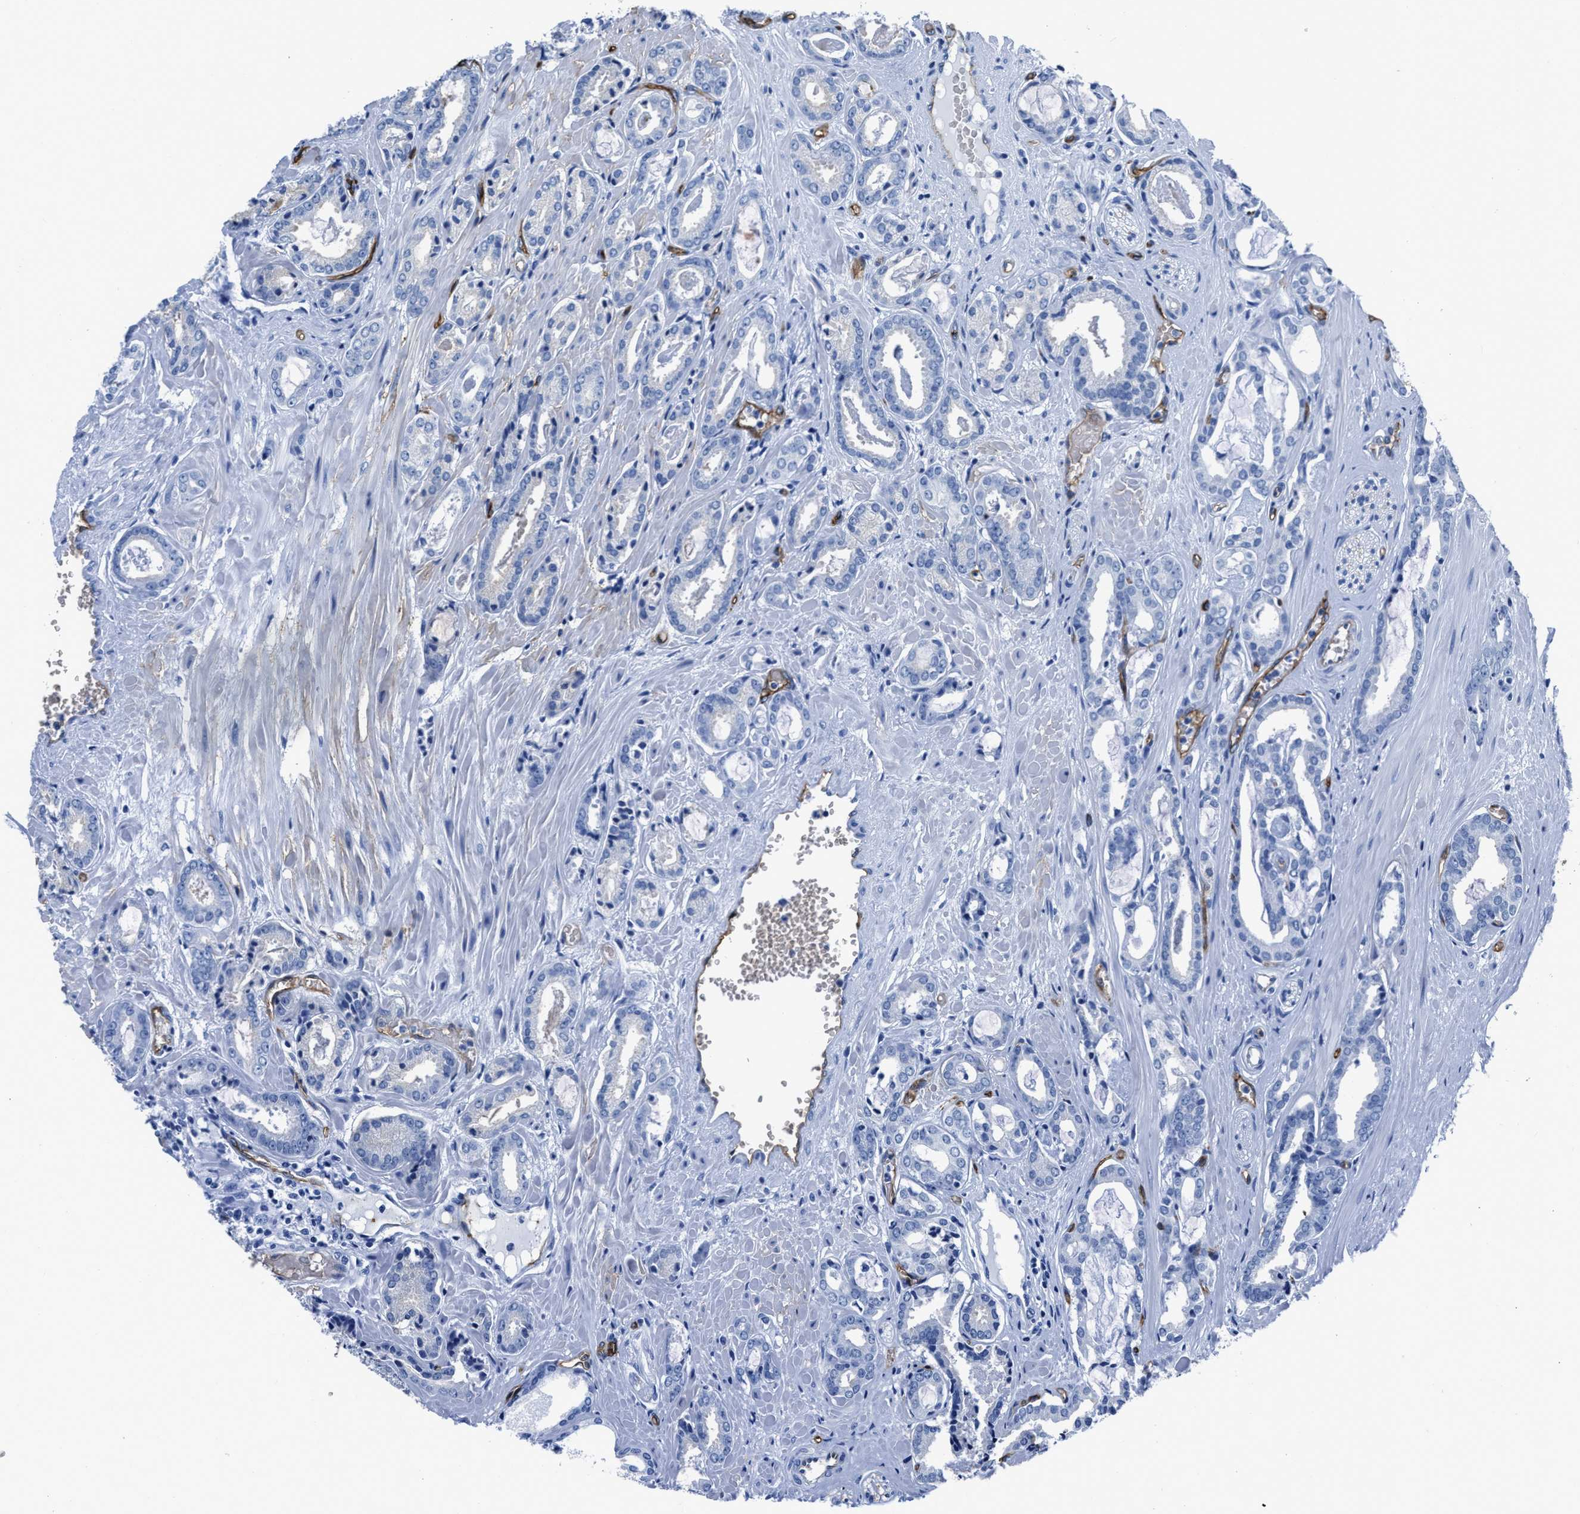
{"staining": {"intensity": "negative", "quantity": "none", "location": "none"}, "tissue": "prostate cancer", "cell_type": "Tumor cells", "image_type": "cancer", "snomed": [{"axis": "morphology", "description": "Adenocarcinoma, Low grade"}, {"axis": "topography", "description": "Prostate"}], "caption": "There is no significant expression in tumor cells of adenocarcinoma (low-grade) (prostate).", "gene": "AQP1", "patient": {"sex": "male", "age": 53}}